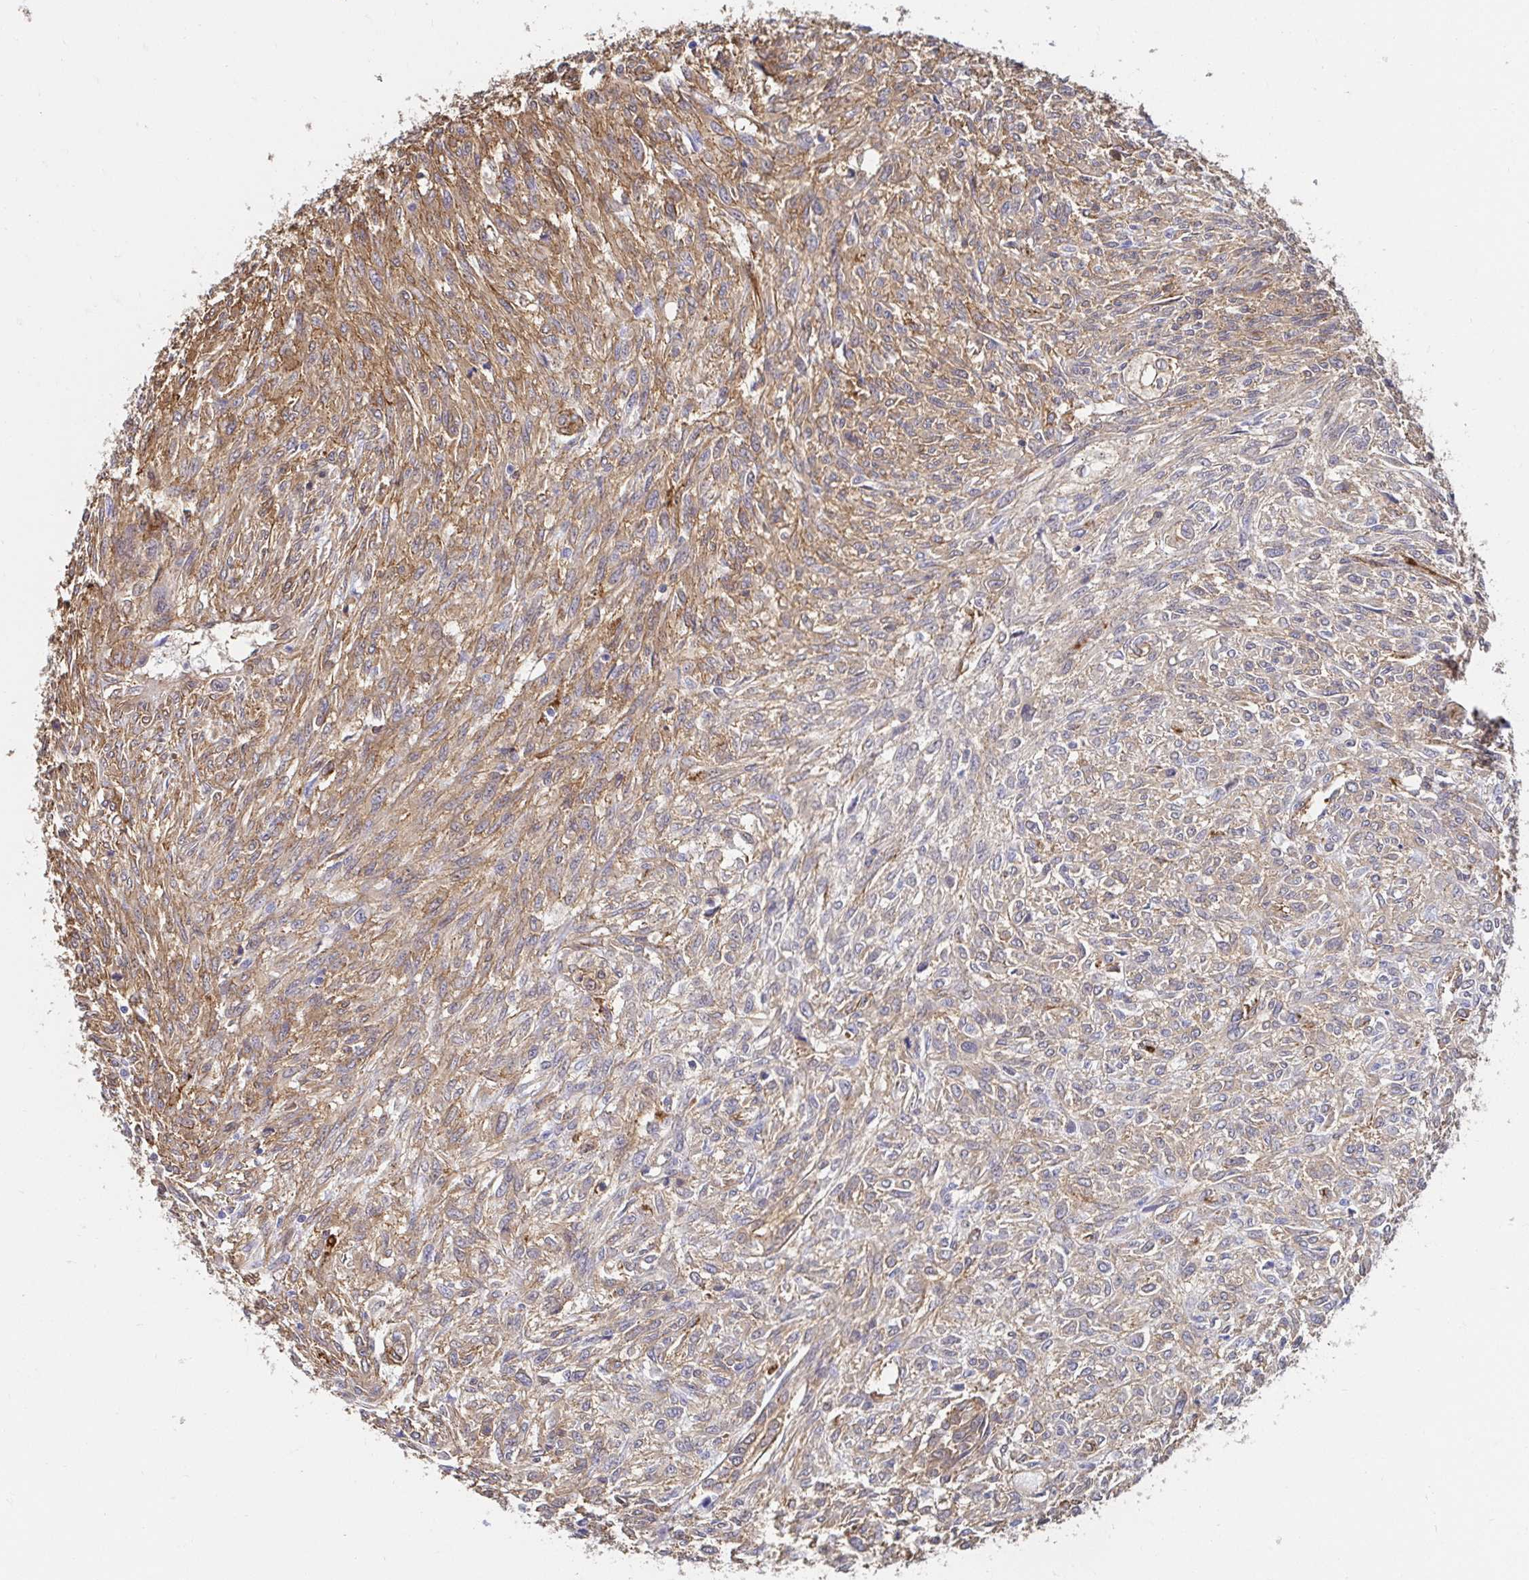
{"staining": {"intensity": "moderate", "quantity": ">75%", "location": "cytoplasmic/membranous"}, "tissue": "renal cancer", "cell_type": "Tumor cells", "image_type": "cancer", "snomed": [{"axis": "morphology", "description": "Adenocarcinoma, NOS"}, {"axis": "topography", "description": "Kidney"}], "caption": "Human adenocarcinoma (renal) stained with a brown dye shows moderate cytoplasmic/membranous positive positivity in about >75% of tumor cells.", "gene": "CTTN", "patient": {"sex": "male", "age": 58}}